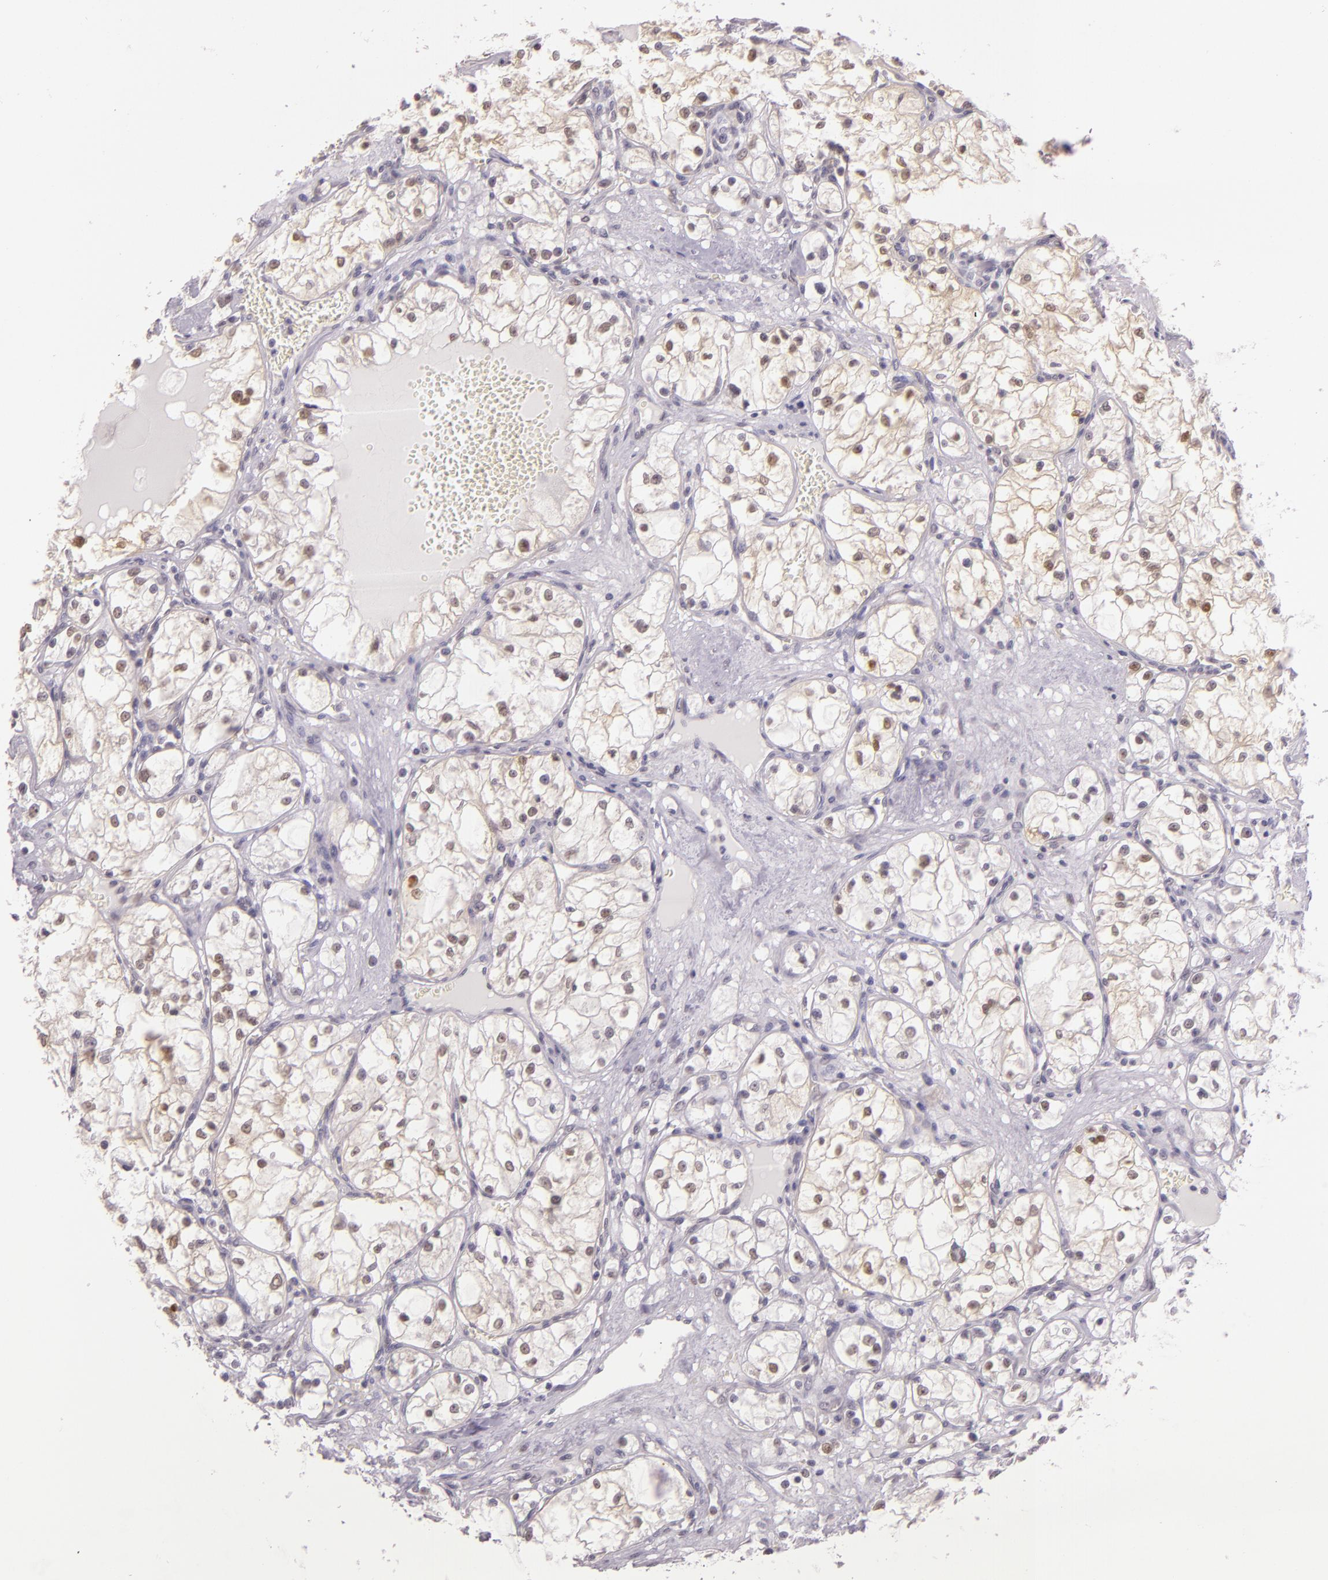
{"staining": {"intensity": "moderate", "quantity": "25%-75%", "location": "nuclear"}, "tissue": "renal cancer", "cell_type": "Tumor cells", "image_type": "cancer", "snomed": [{"axis": "morphology", "description": "Adenocarcinoma, NOS"}, {"axis": "topography", "description": "Kidney"}], "caption": "High-magnification brightfield microscopy of renal cancer (adenocarcinoma) stained with DAB (3,3'-diaminobenzidine) (brown) and counterstained with hematoxylin (blue). tumor cells exhibit moderate nuclear expression is appreciated in about25%-75% of cells.", "gene": "HSPA8", "patient": {"sex": "male", "age": 61}}